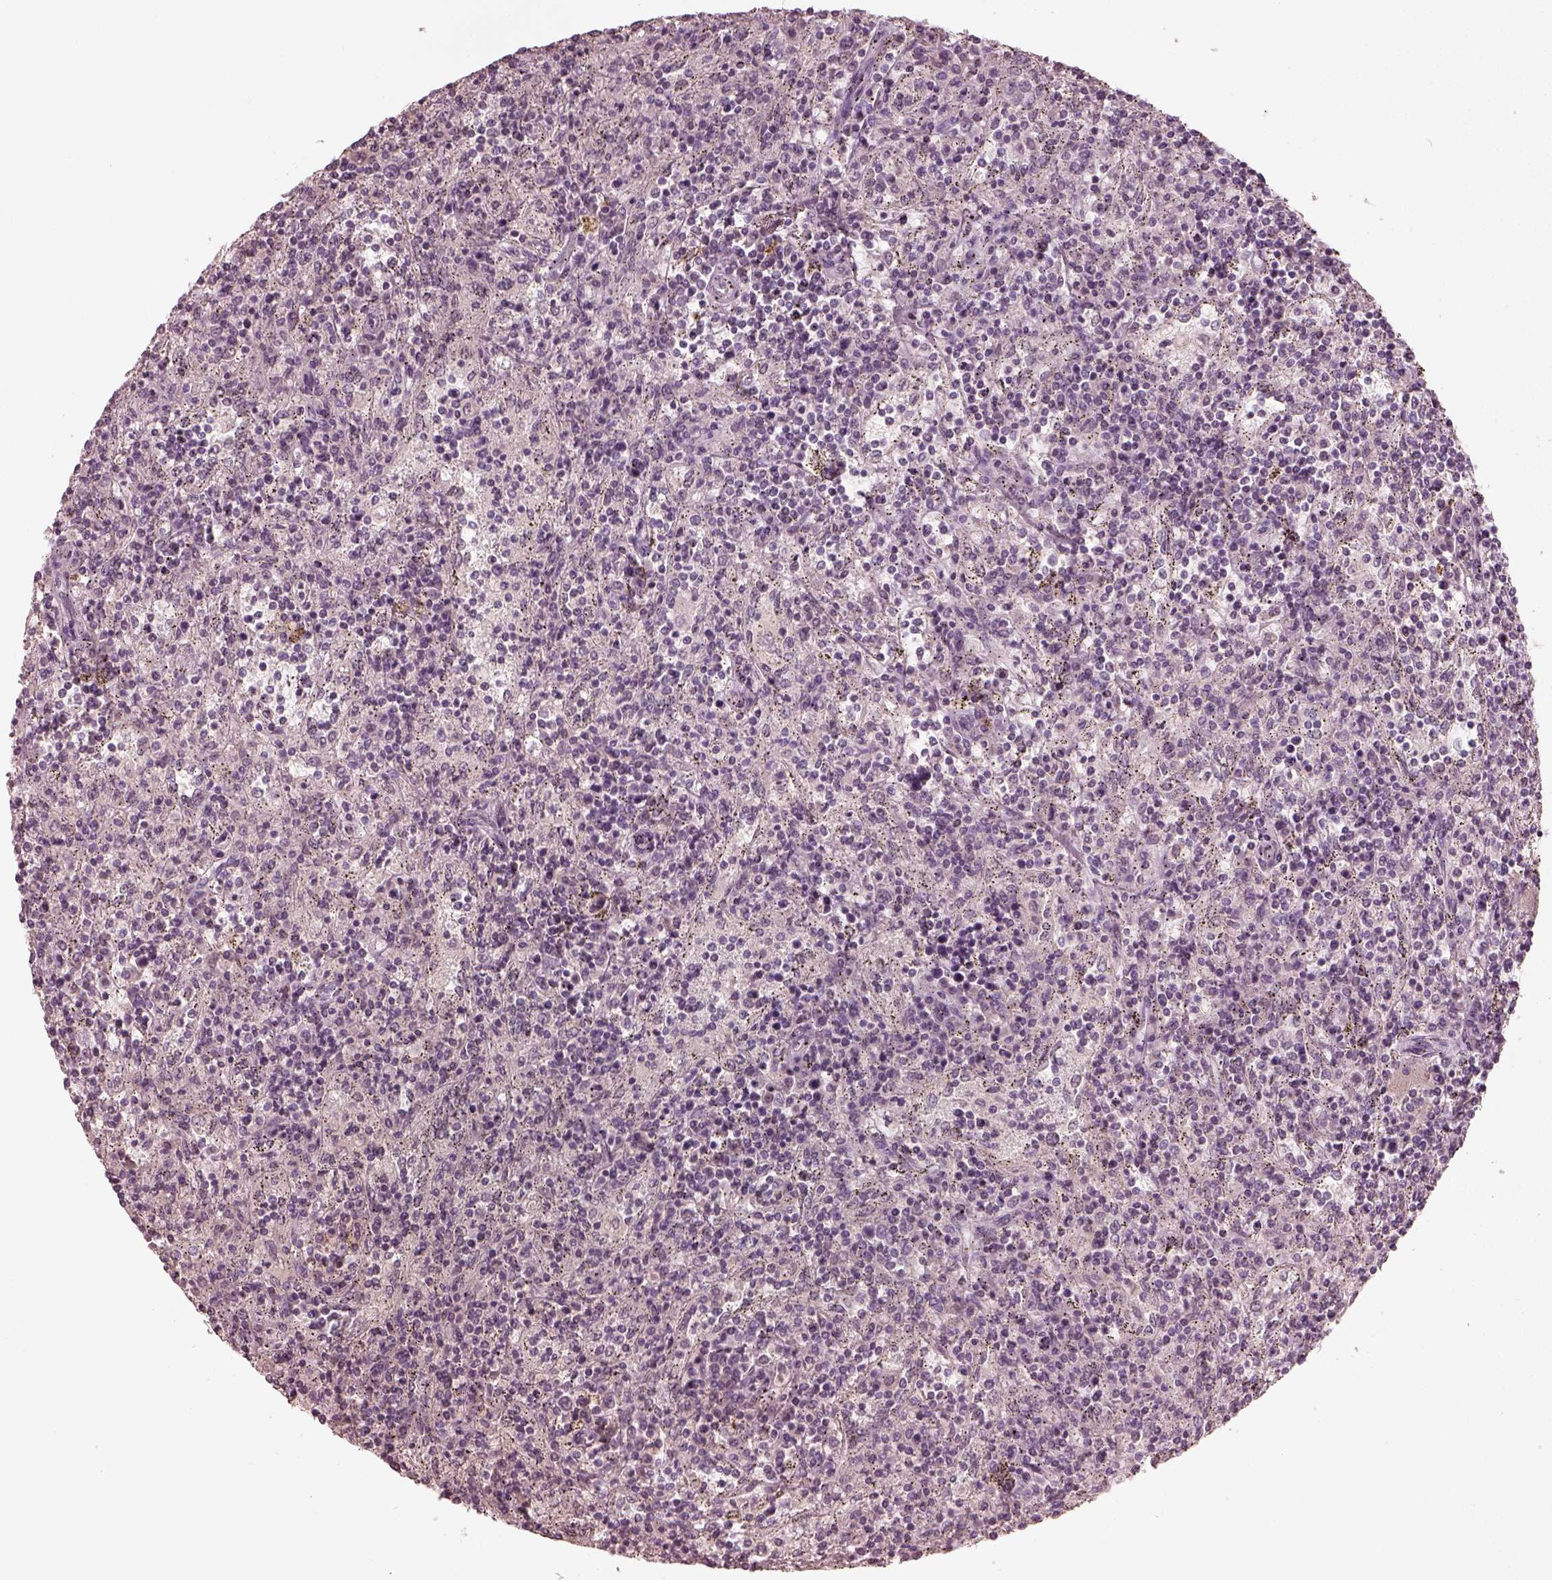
{"staining": {"intensity": "negative", "quantity": "none", "location": "none"}, "tissue": "lymphoma", "cell_type": "Tumor cells", "image_type": "cancer", "snomed": [{"axis": "morphology", "description": "Malignant lymphoma, non-Hodgkin's type, Low grade"}, {"axis": "topography", "description": "Spleen"}], "caption": "This is an IHC micrograph of lymphoma. There is no positivity in tumor cells.", "gene": "ADRB3", "patient": {"sex": "male", "age": 62}}